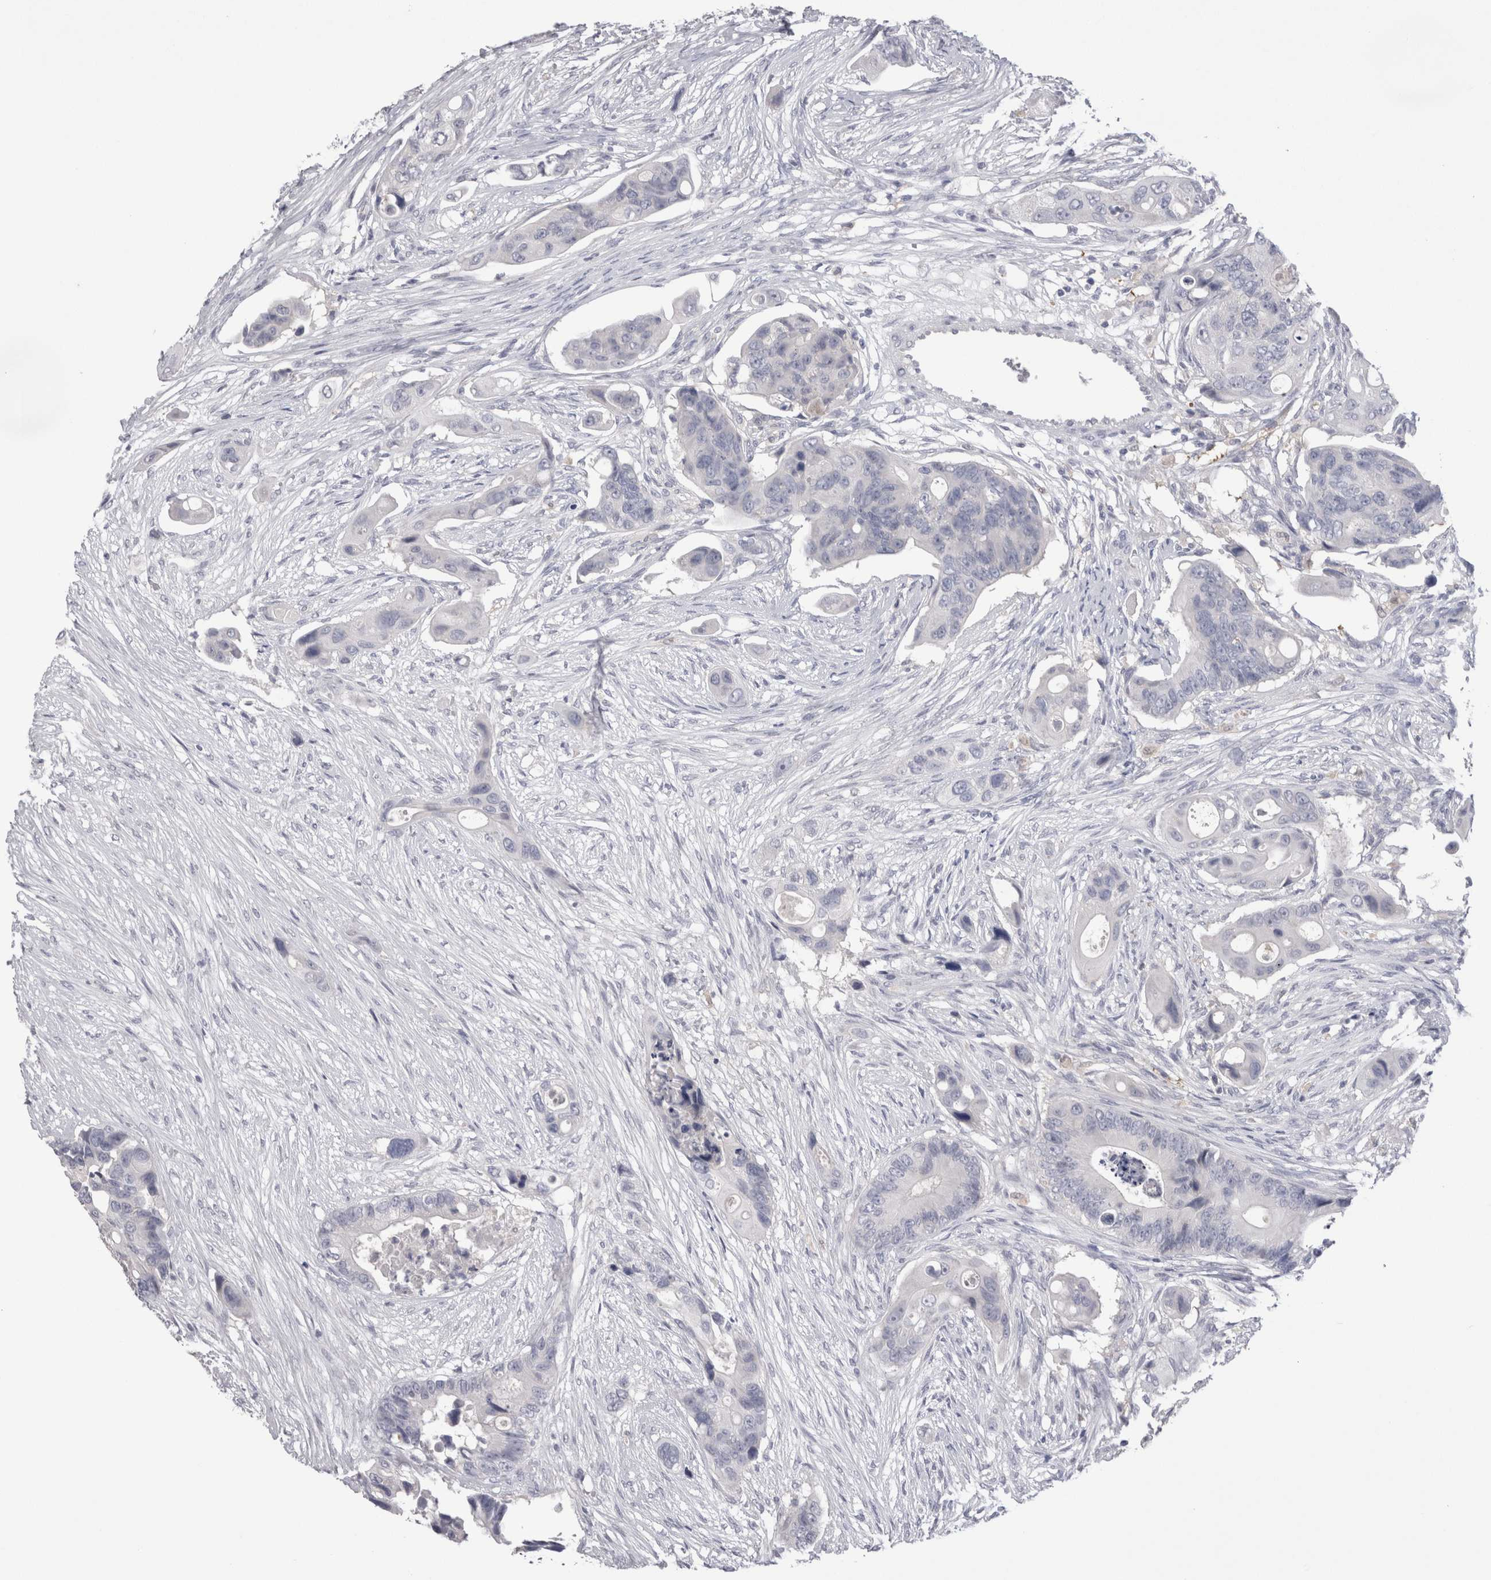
{"staining": {"intensity": "negative", "quantity": "none", "location": "none"}, "tissue": "colorectal cancer", "cell_type": "Tumor cells", "image_type": "cancer", "snomed": [{"axis": "morphology", "description": "Adenocarcinoma, NOS"}, {"axis": "topography", "description": "Colon"}], "caption": "This is a histopathology image of immunohistochemistry staining of colorectal cancer, which shows no expression in tumor cells.", "gene": "SUCNR1", "patient": {"sex": "female", "age": 57}}